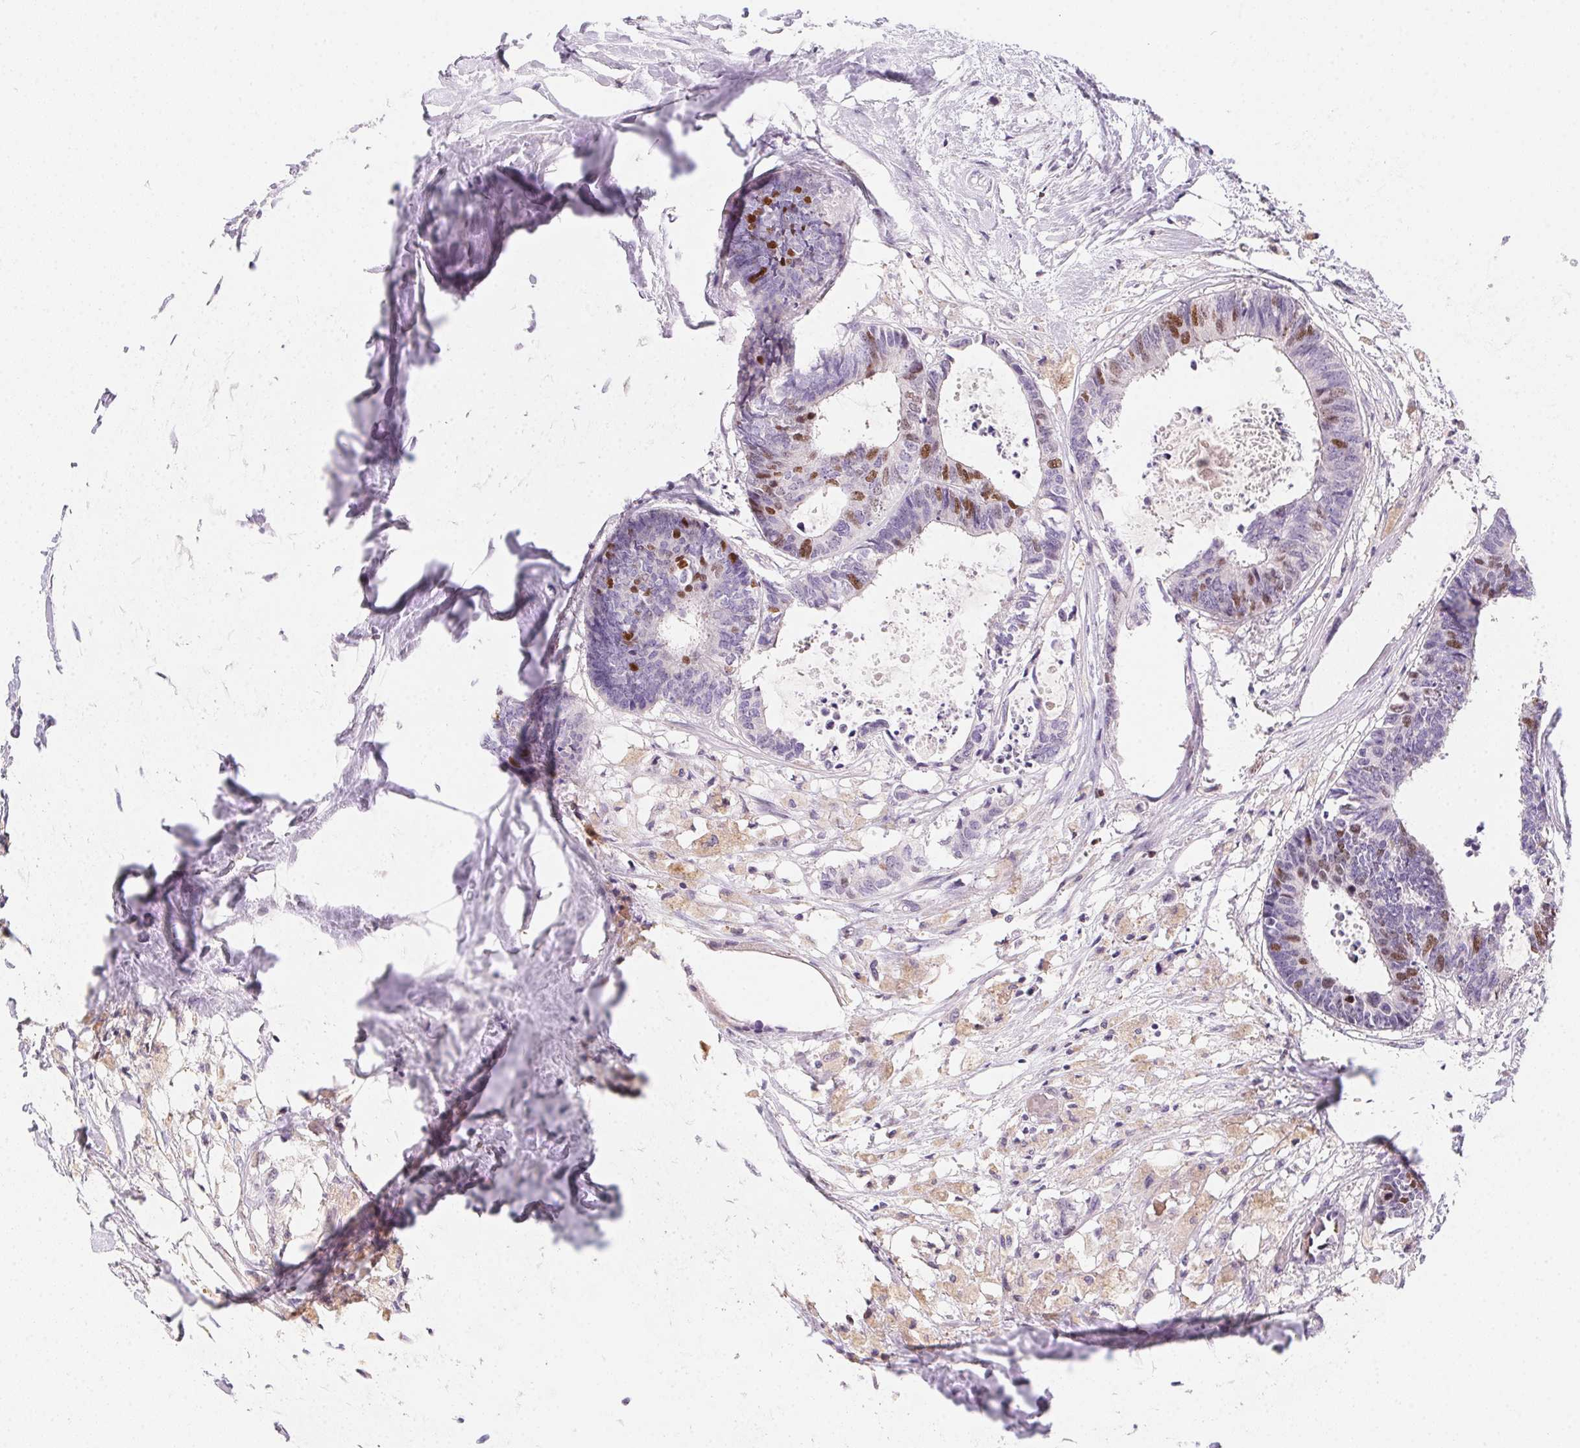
{"staining": {"intensity": "moderate", "quantity": "<25%", "location": "nuclear"}, "tissue": "colorectal cancer", "cell_type": "Tumor cells", "image_type": "cancer", "snomed": [{"axis": "morphology", "description": "Adenocarcinoma, NOS"}, {"axis": "topography", "description": "Colon"}, {"axis": "topography", "description": "Rectum"}], "caption": "Moderate nuclear protein staining is appreciated in approximately <25% of tumor cells in colorectal cancer. The staining was performed using DAB (3,3'-diaminobenzidine) to visualize the protein expression in brown, while the nuclei were stained in blue with hematoxylin (Magnification: 20x).", "gene": "HELLS", "patient": {"sex": "male", "age": 57}}